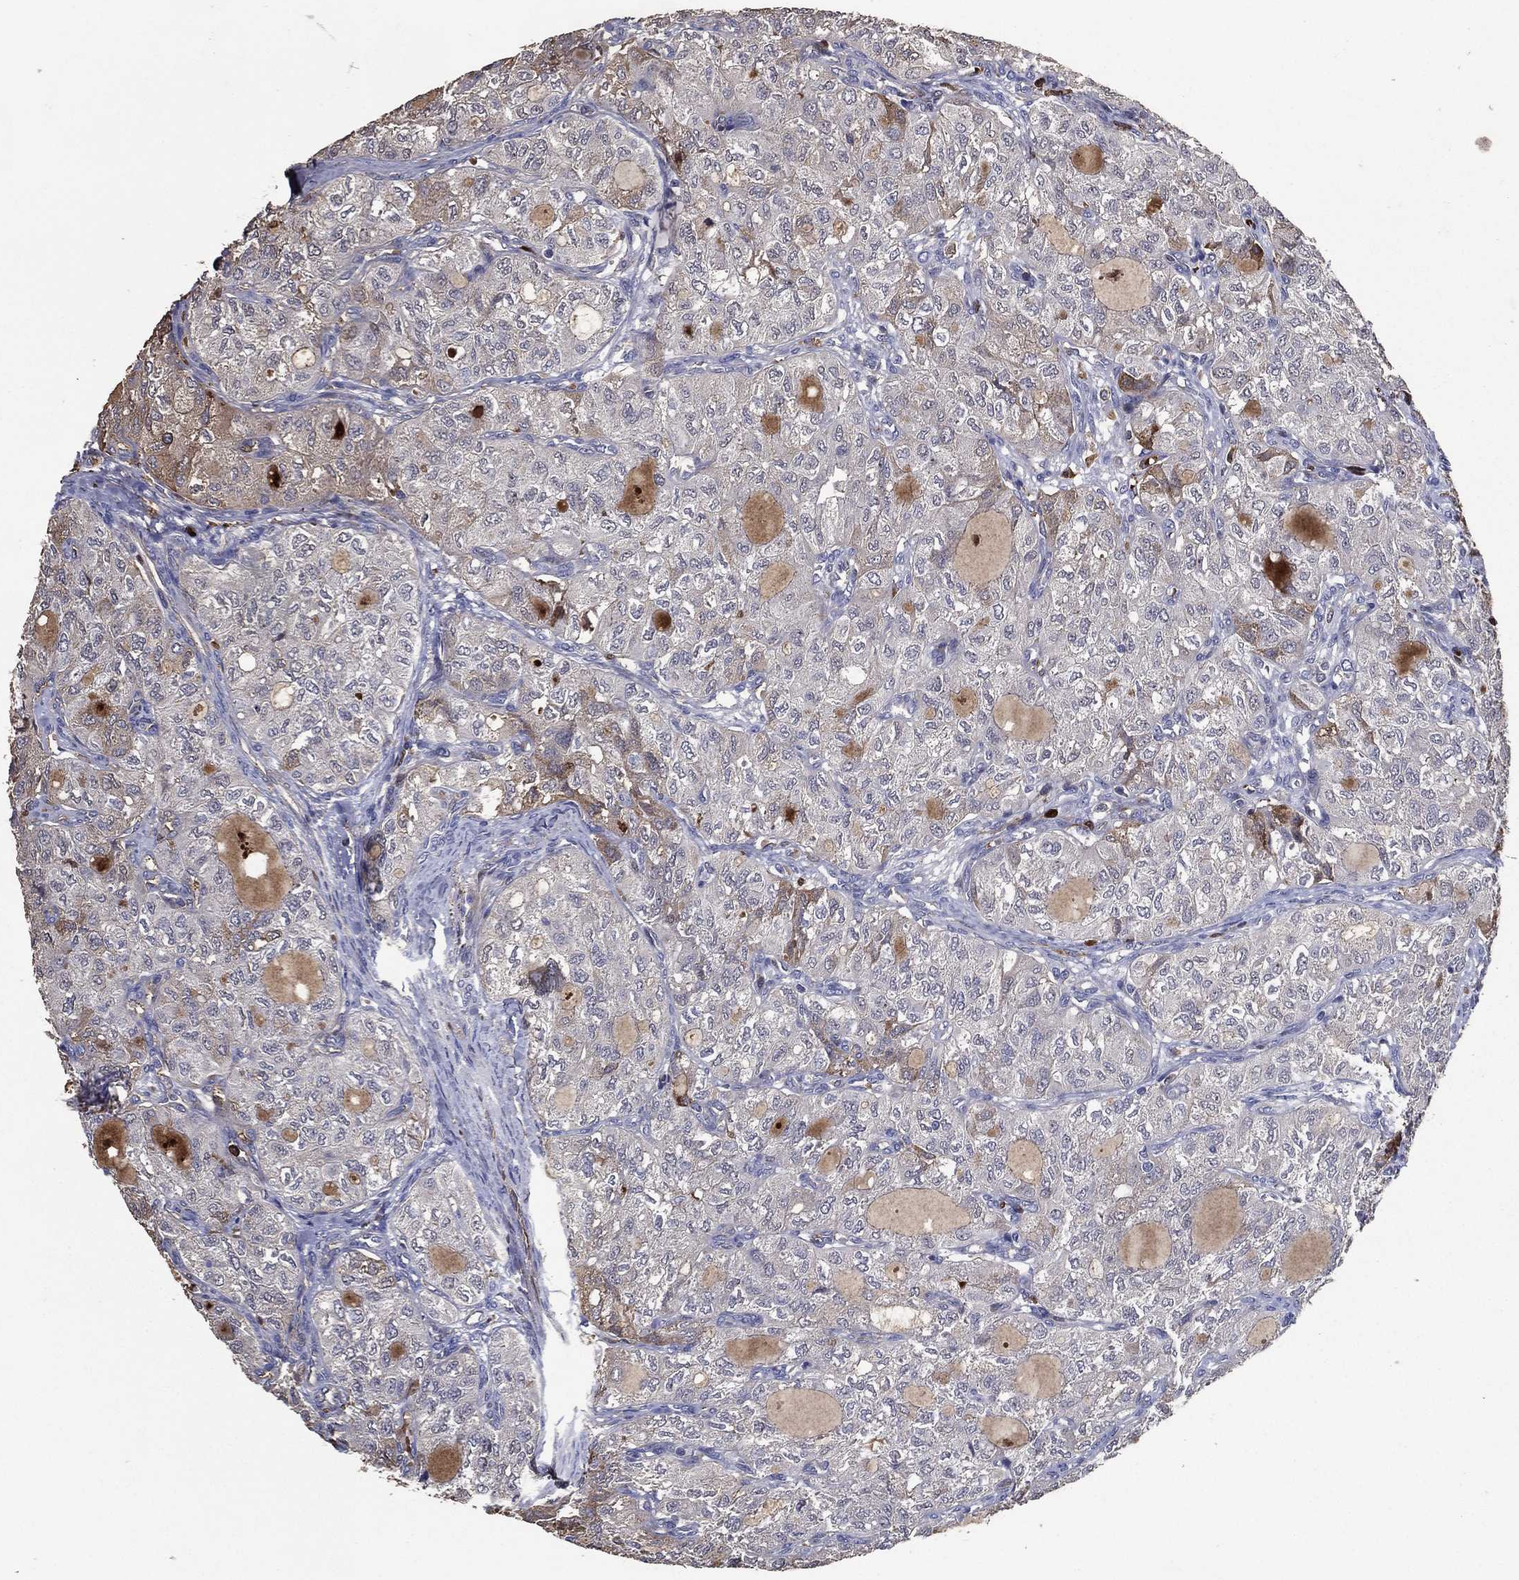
{"staining": {"intensity": "moderate", "quantity": "<25%", "location": "cytoplasmic/membranous"}, "tissue": "thyroid cancer", "cell_type": "Tumor cells", "image_type": "cancer", "snomed": [{"axis": "morphology", "description": "Follicular adenoma carcinoma, NOS"}, {"axis": "topography", "description": "Thyroid gland"}], "caption": "DAB immunohistochemical staining of thyroid follicular adenoma carcinoma shows moderate cytoplasmic/membranous protein expression in approximately <25% of tumor cells.", "gene": "EFNA1", "patient": {"sex": "male", "age": 75}}